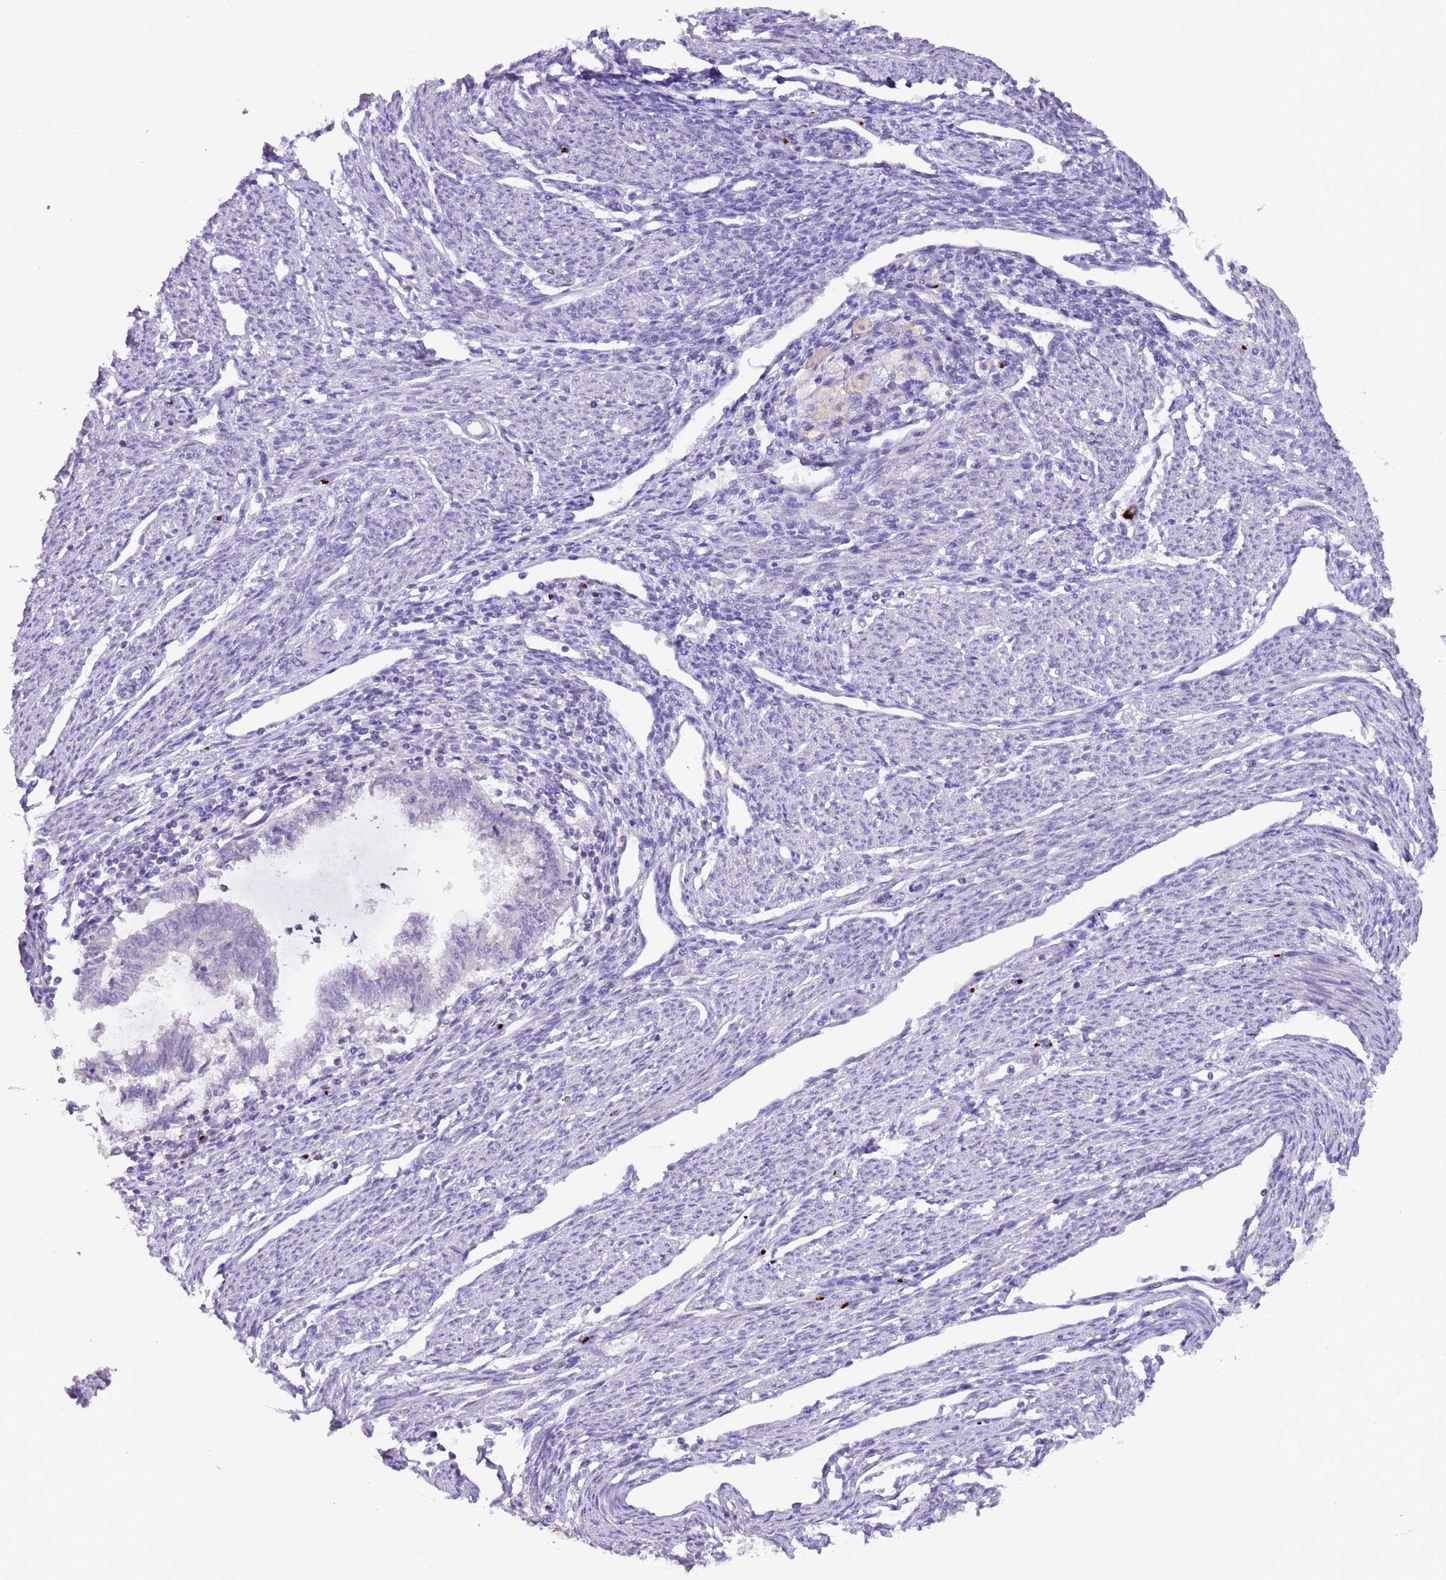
{"staining": {"intensity": "moderate", "quantity": "<25%", "location": "cytoplasmic/membranous"}, "tissue": "endometrial cancer", "cell_type": "Tumor cells", "image_type": "cancer", "snomed": [{"axis": "morphology", "description": "Adenocarcinoma, NOS"}, {"axis": "topography", "description": "Endometrium"}], "caption": "Human endometrial adenocarcinoma stained with a protein marker reveals moderate staining in tumor cells.", "gene": "C2CD3", "patient": {"sex": "female", "age": 79}}